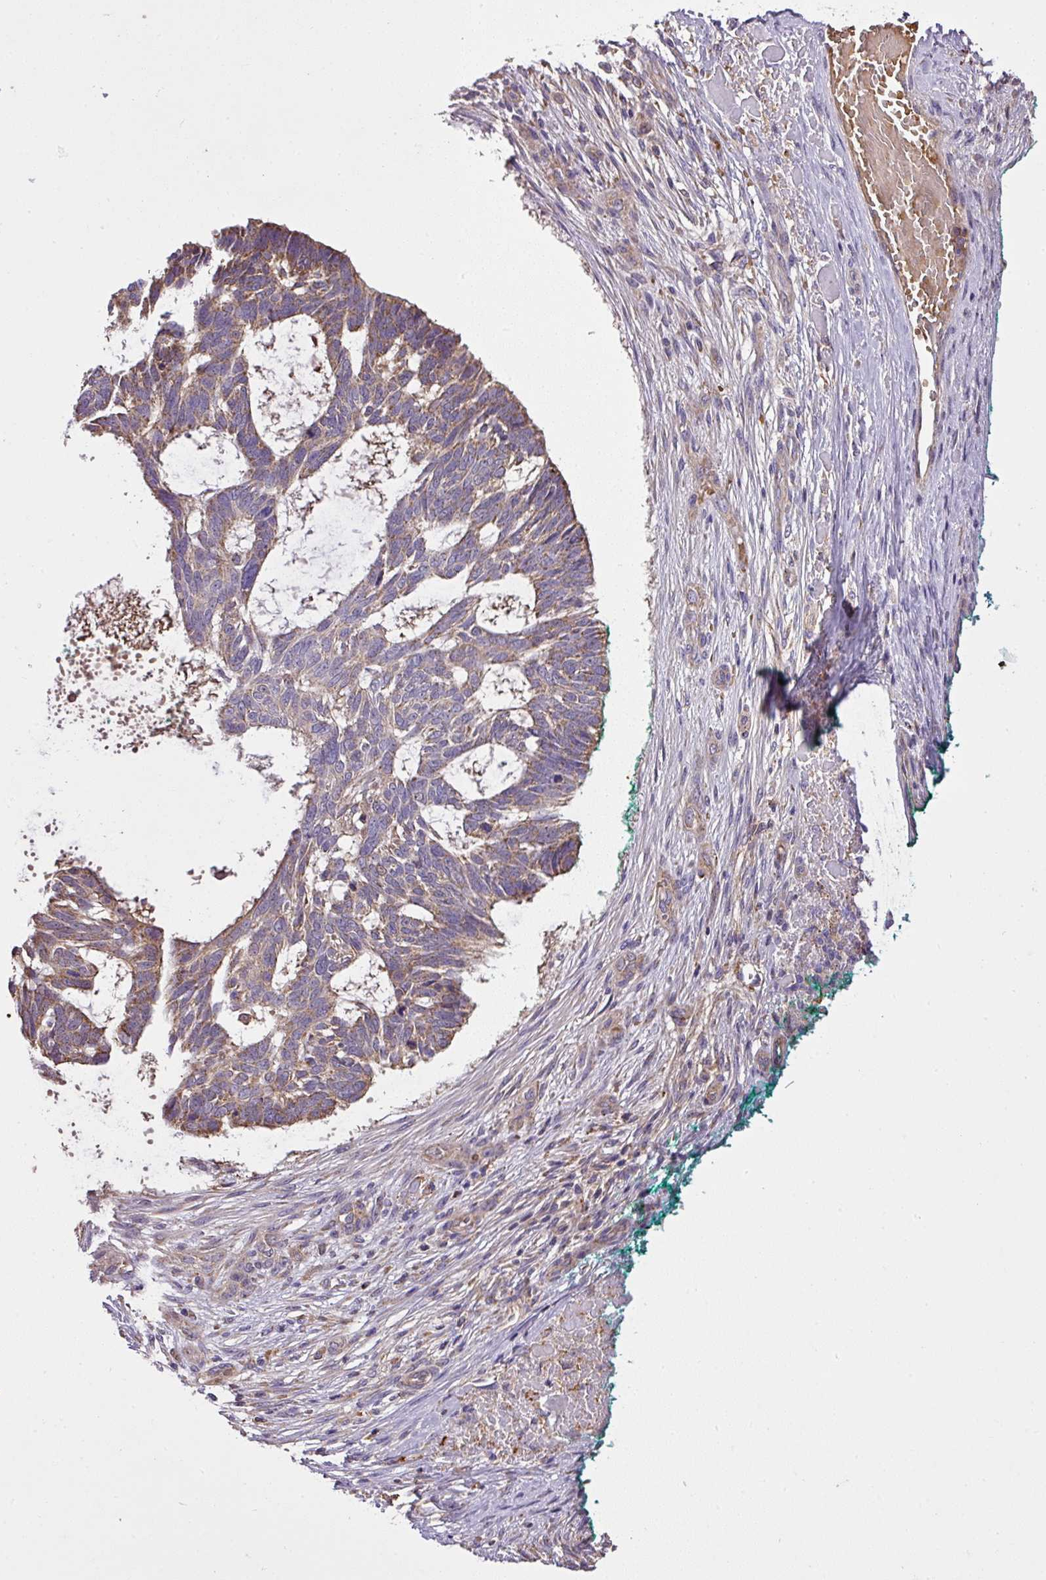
{"staining": {"intensity": "moderate", "quantity": ">75%", "location": "cytoplasmic/membranous"}, "tissue": "skin cancer", "cell_type": "Tumor cells", "image_type": "cancer", "snomed": [{"axis": "morphology", "description": "Basal cell carcinoma"}, {"axis": "topography", "description": "Skin"}], "caption": "Protein staining of skin basal cell carcinoma tissue exhibits moderate cytoplasmic/membranous expression in approximately >75% of tumor cells.", "gene": "ZNF513", "patient": {"sex": "male", "age": 88}}